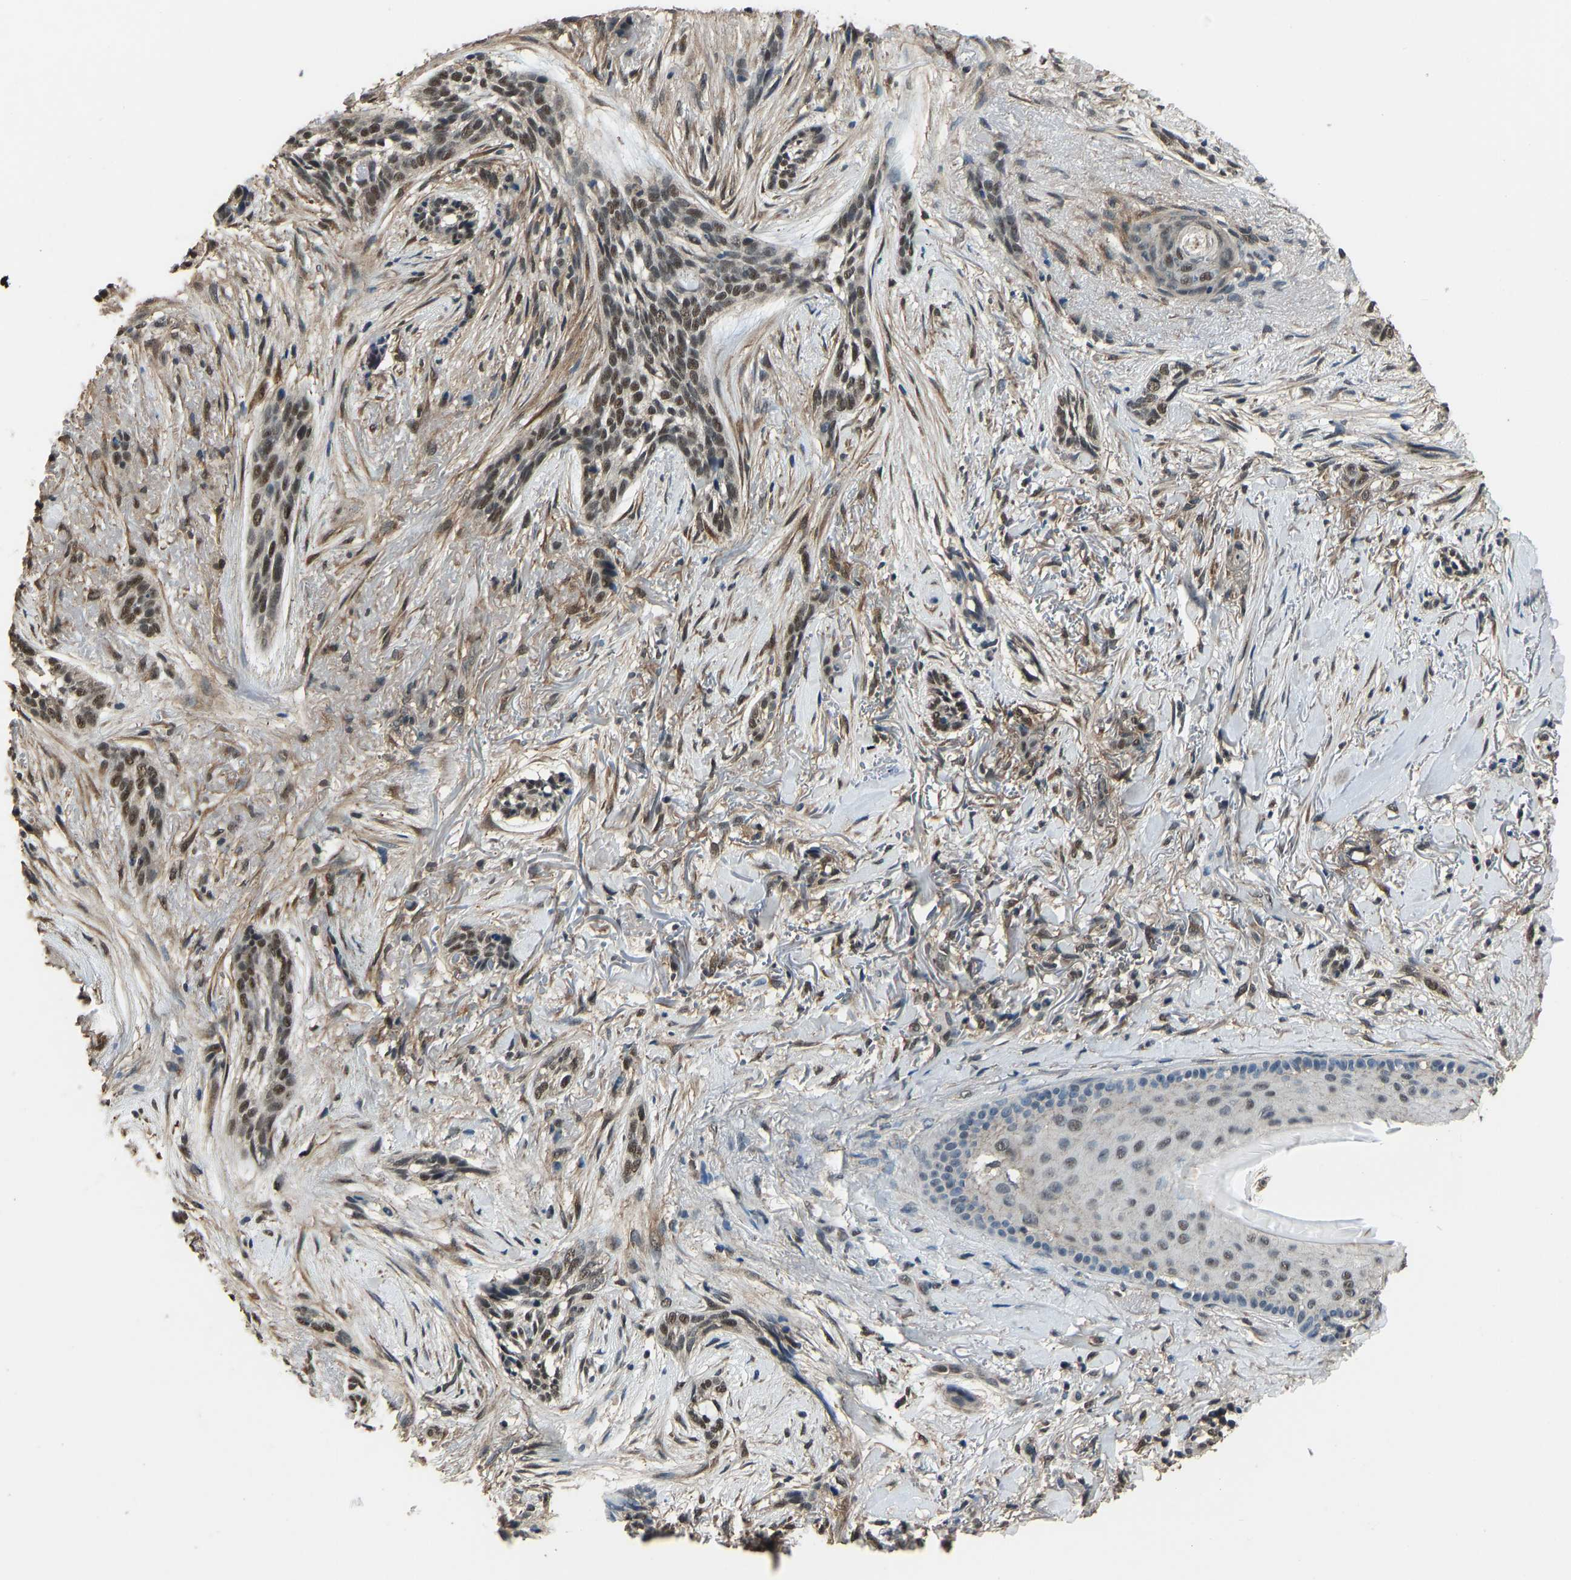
{"staining": {"intensity": "moderate", "quantity": ">75%", "location": "nuclear"}, "tissue": "skin cancer", "cell_type": "Tumor cells", "image_type": "cancer", "snomed": [{"axis": "morphology", "description": "Basal cell carcinoma"}, {"axis": "topography", "description": "Skin"}], "caption": "Immunohistochemistry (IHC) of human skin cancer (basal cell carcinoma) demonstrates medium levels of moderate nuclear expression in approximately >75% of tumor cells. (DAB (3,3'-diaminobenzidine) IHC with brightfield microscopy, high magnification).", "gene": "TOX4", "patient": {"sex": "female", "age": 88}}